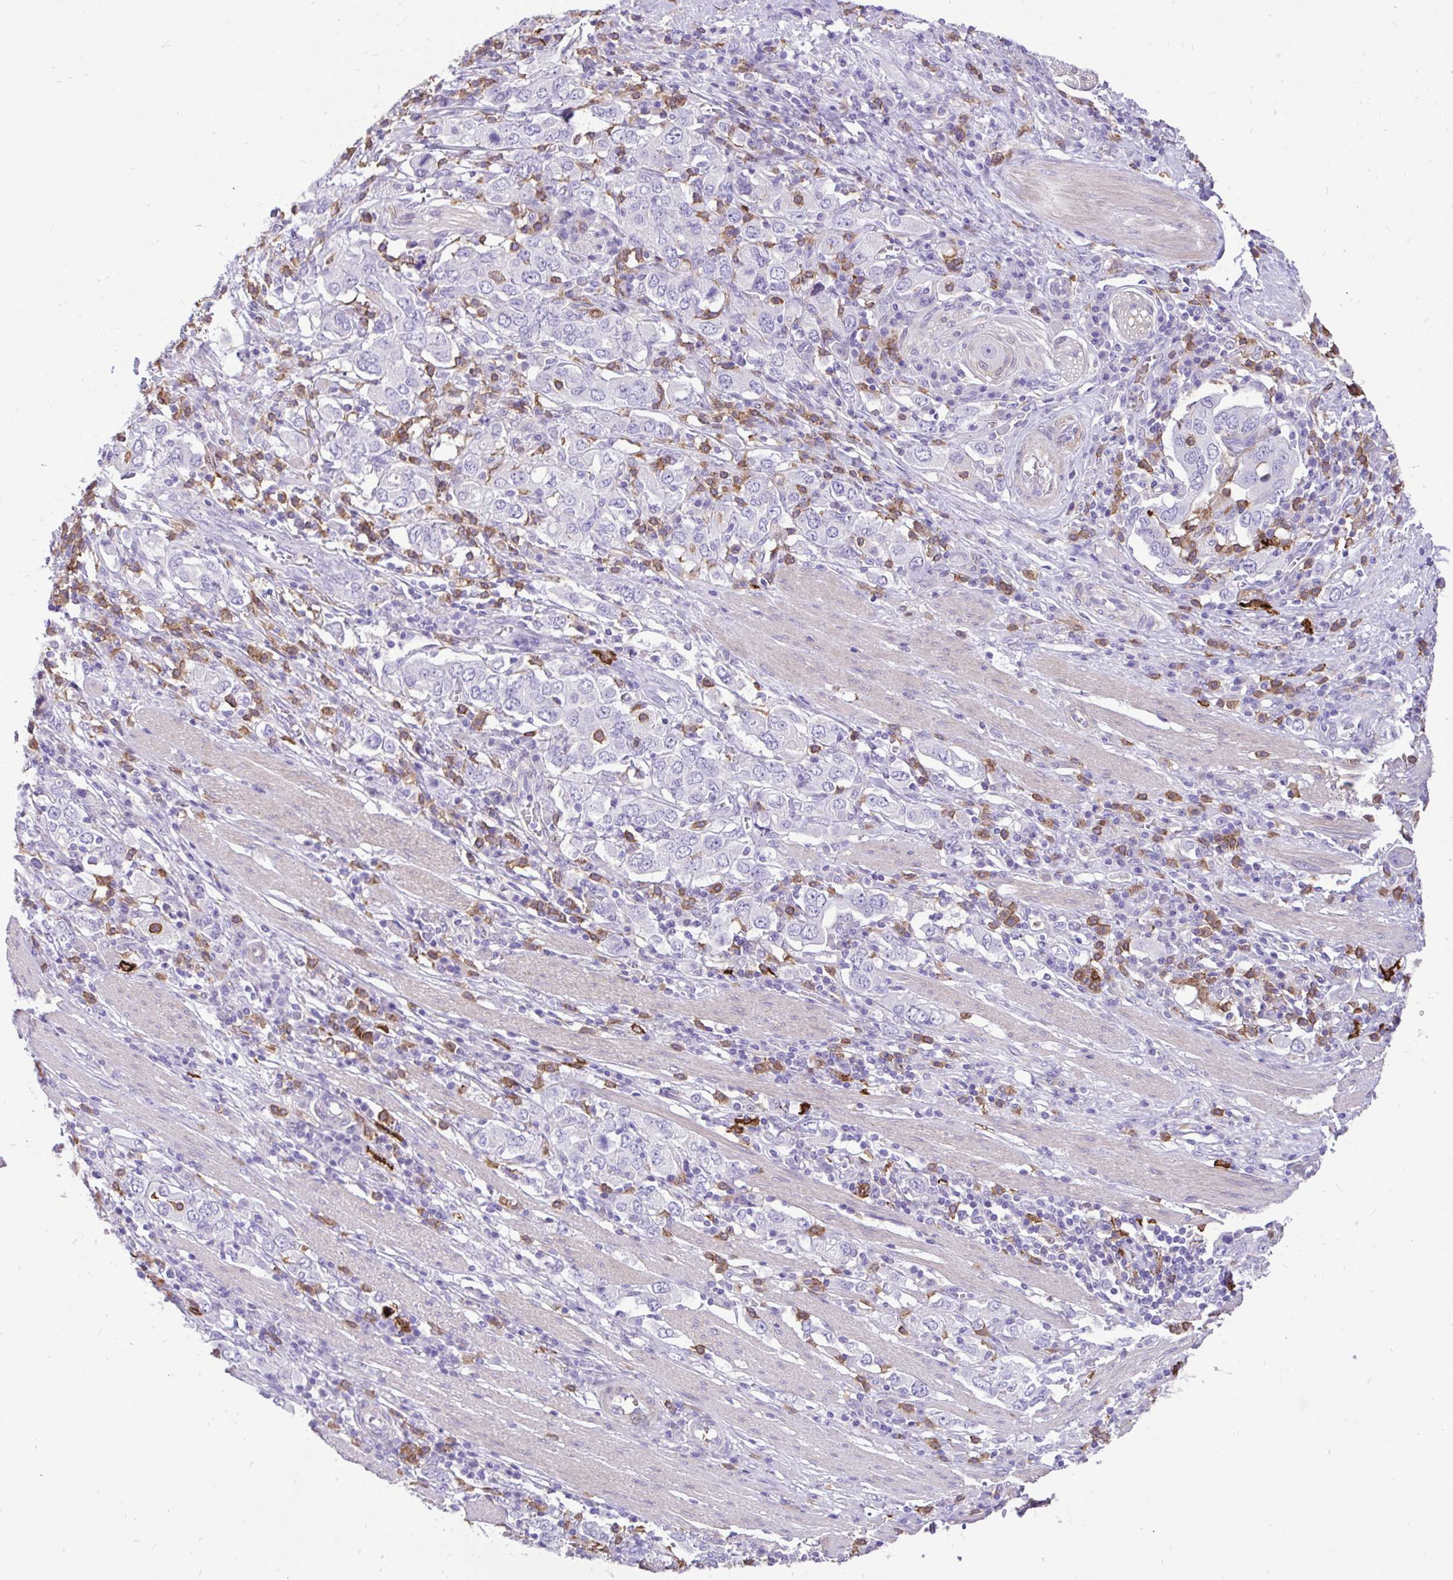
{"staining": {"intensity": "negative", "quantity": "none", "location": "none"}, "tissue": "stomach cancer", "cell_type": "Tumor cells", "image_type": "cancer", "snomed": [{"axis": "morphology", "description": "Adenocarcinoma, NOS"}, {"axis": "topography", "description": "Stomach, upper"}, {"axis": "topography", "description": "Stomach"}], "caption": "This is an immunohistochemistry (IHC) image of stomach cancer (adenocarcinoma). There is no expression in tumor cells.", "gene": "TLR7", "patient": {"sex": "male", "age": 62}}